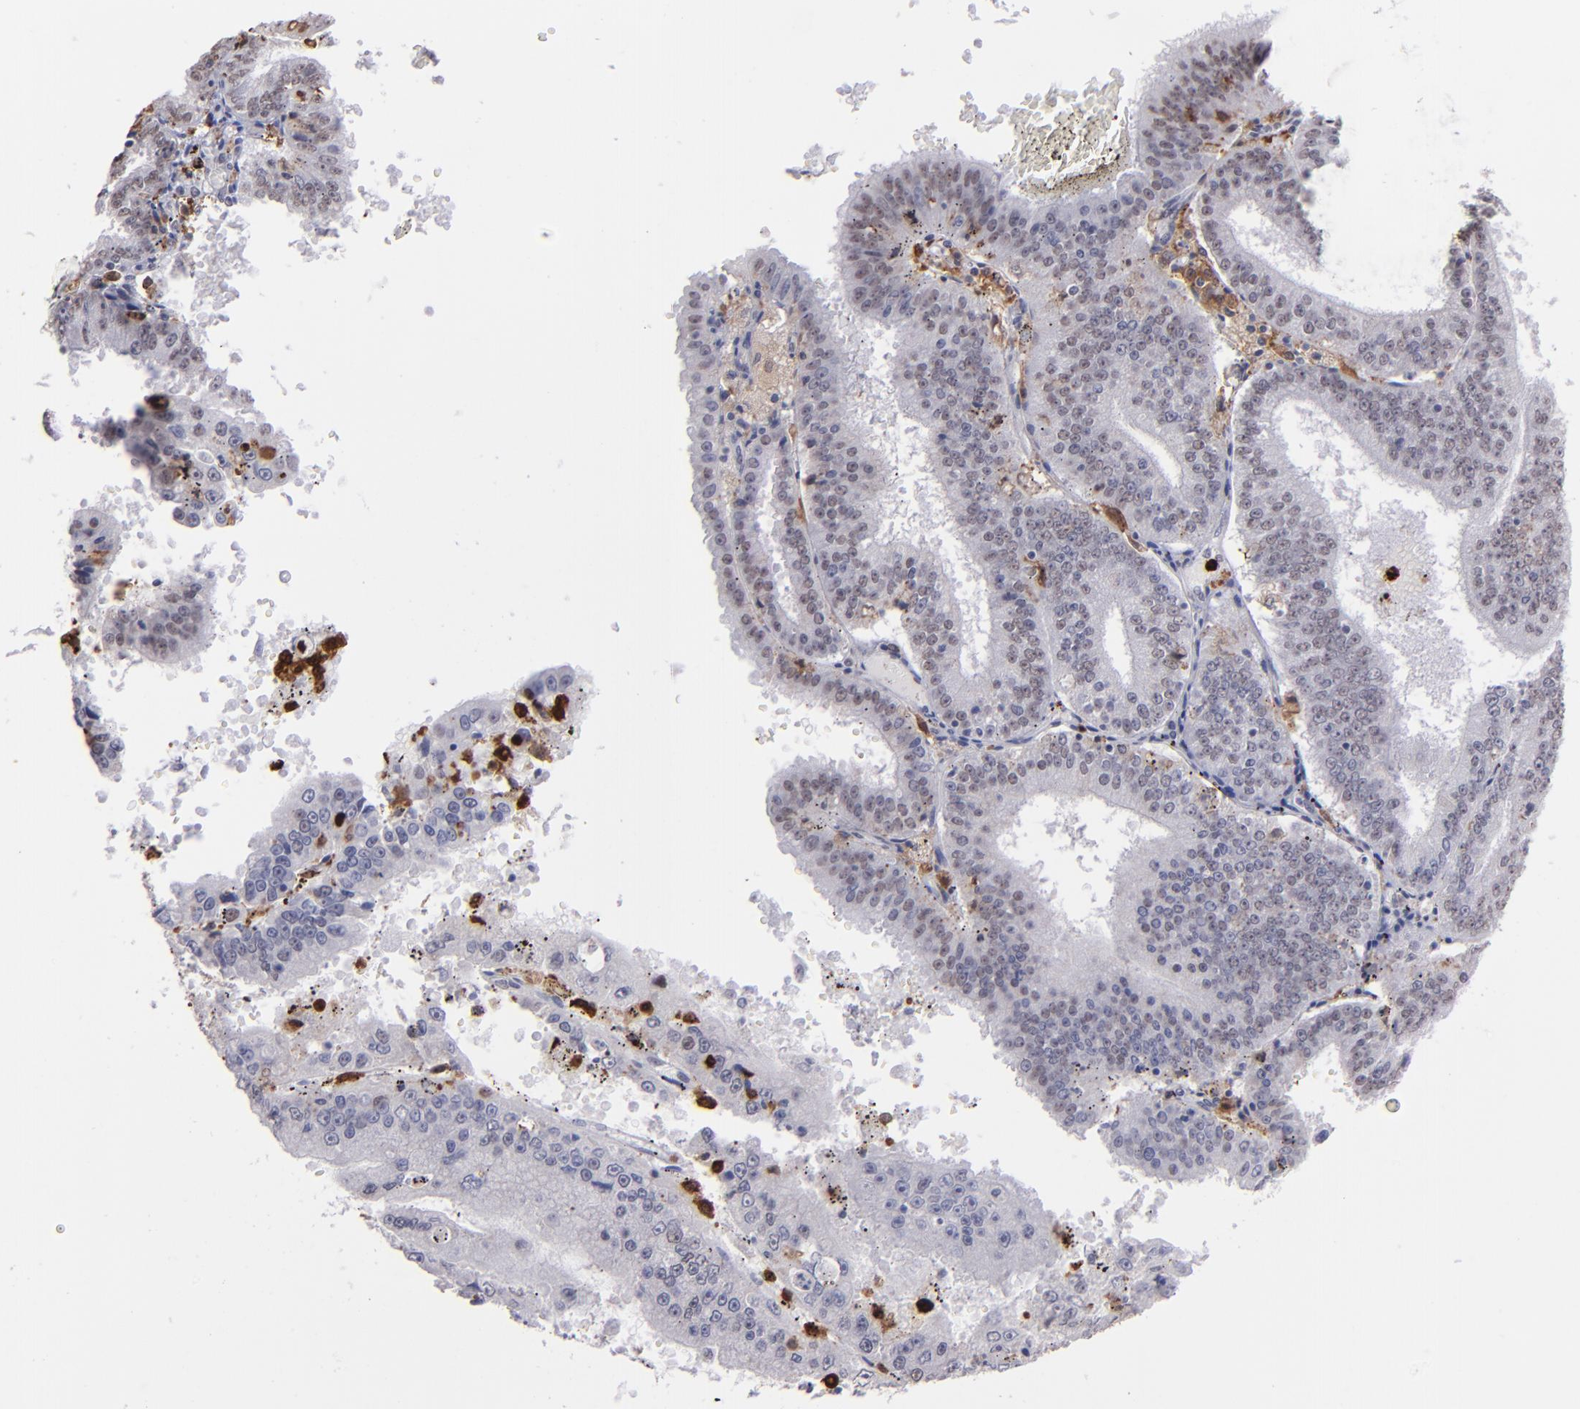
{"staining": {"intensity": "negative", "quantity": "none", "location": "none"}, "tissue": "endometrial cancer", "cell_type": "Tumor cells", "image_type": "cancer", "snomed": [{"axis": "morphology", "description": "Adenocarcinoma, NOS"}, {"axis": "topography", "description": "Endometrium"}], "caption": "A histopathology image of human adenocarcinoma (endometrial) is negative for staining in tumor cells.", "gene": "NCF2", "patient": {"sex": "female", "age": 66}}